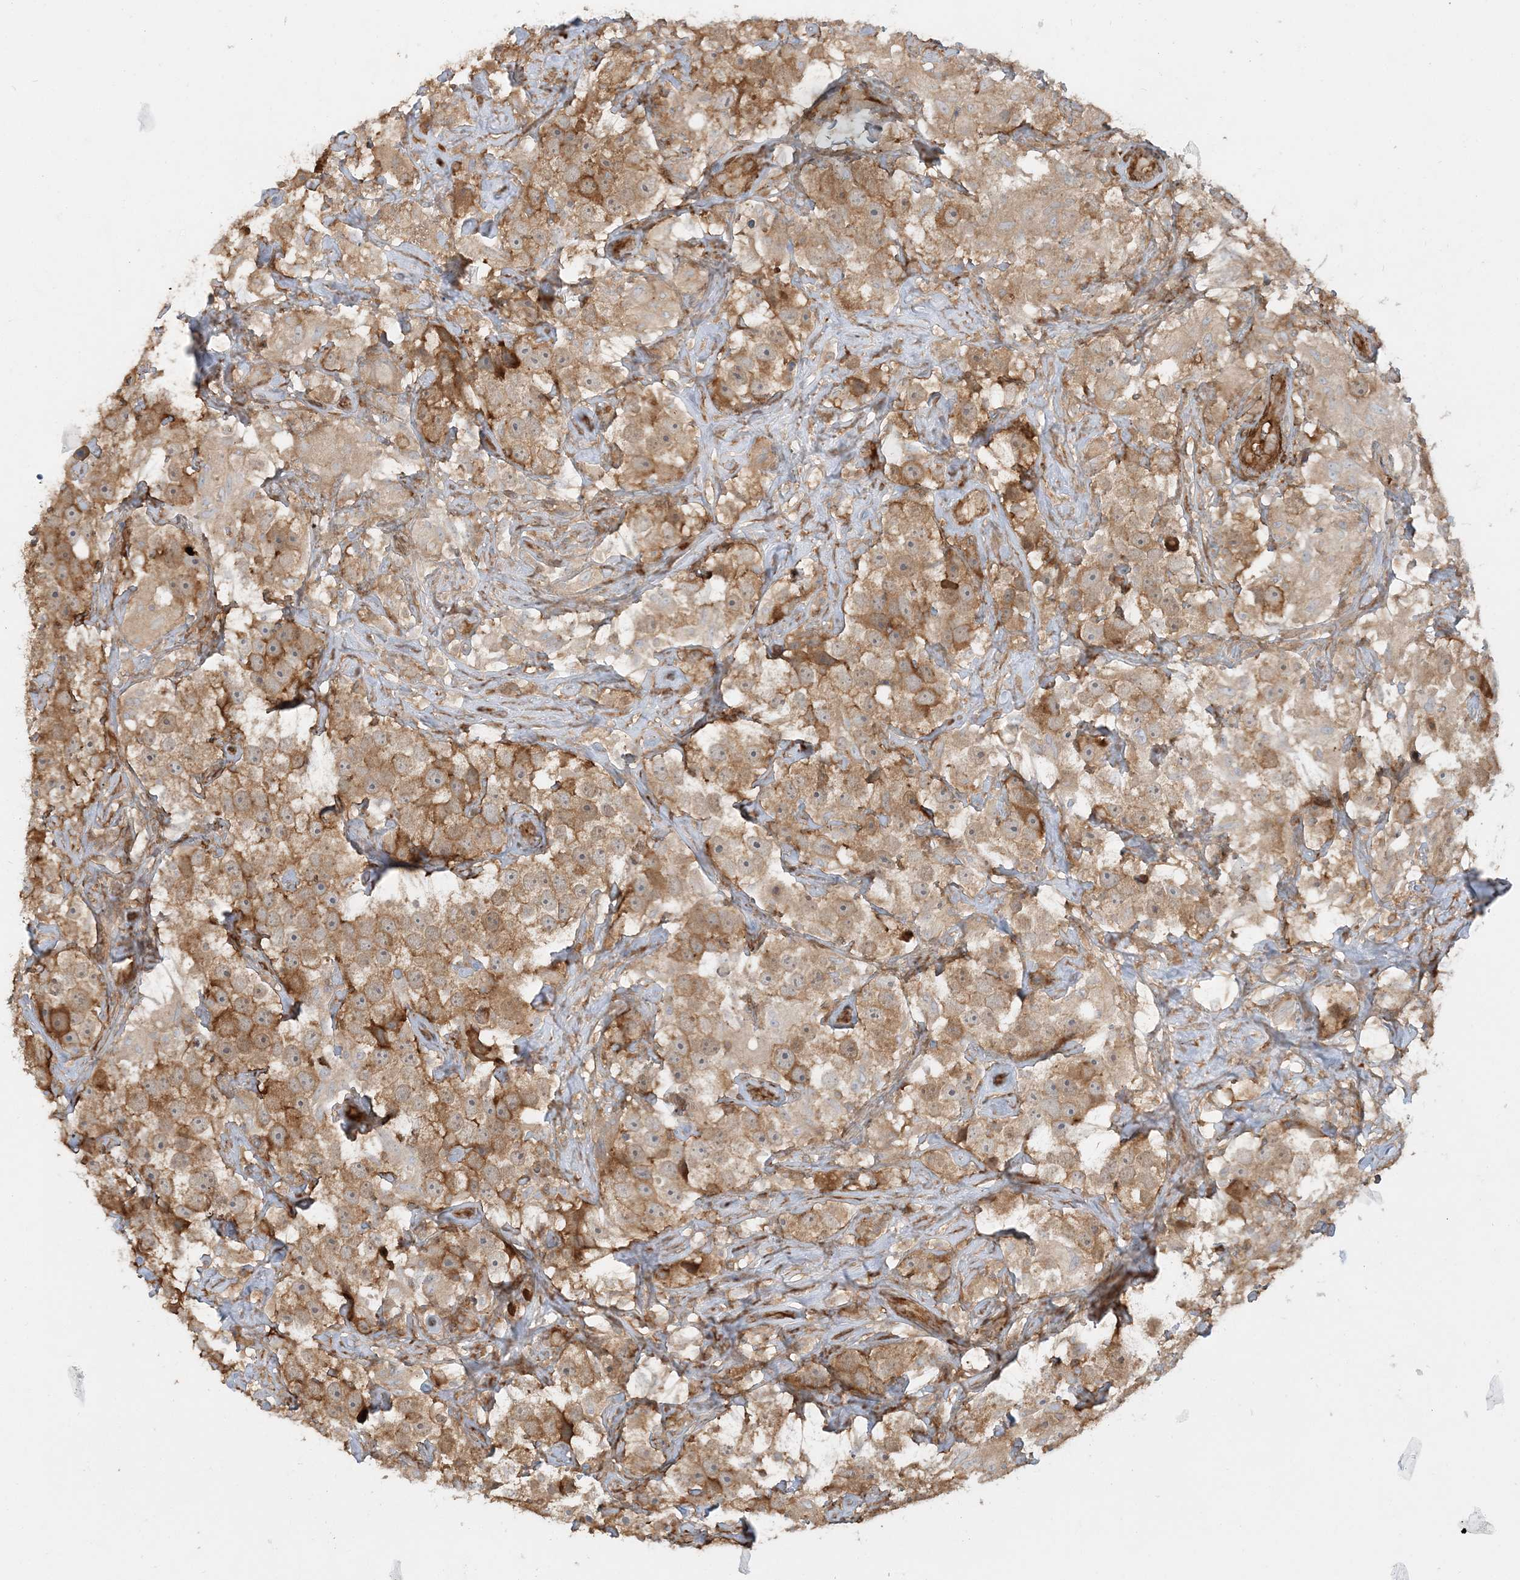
{"staining": {"intensity": "moderate", "quantity": ">75%", "location": "cytoplasmic/membranous"}, "tissue": "testis cancer", "cell_type": "Tumor cells", "image_type": "cancer", "snomed": [{"axis": "morphology", "description": "Seminoma, NOS"}, {"axis": "topography", "description": "Testis"}], "caption": "An IHC micrograph of neoplastic tissue is shown. Protein staining in brown labels moderate cytoplasmic/membranous positivity in testis cancer within tumor cells.", "gene": "DSTN", "patient": {"sex": "male", "age": 49}}